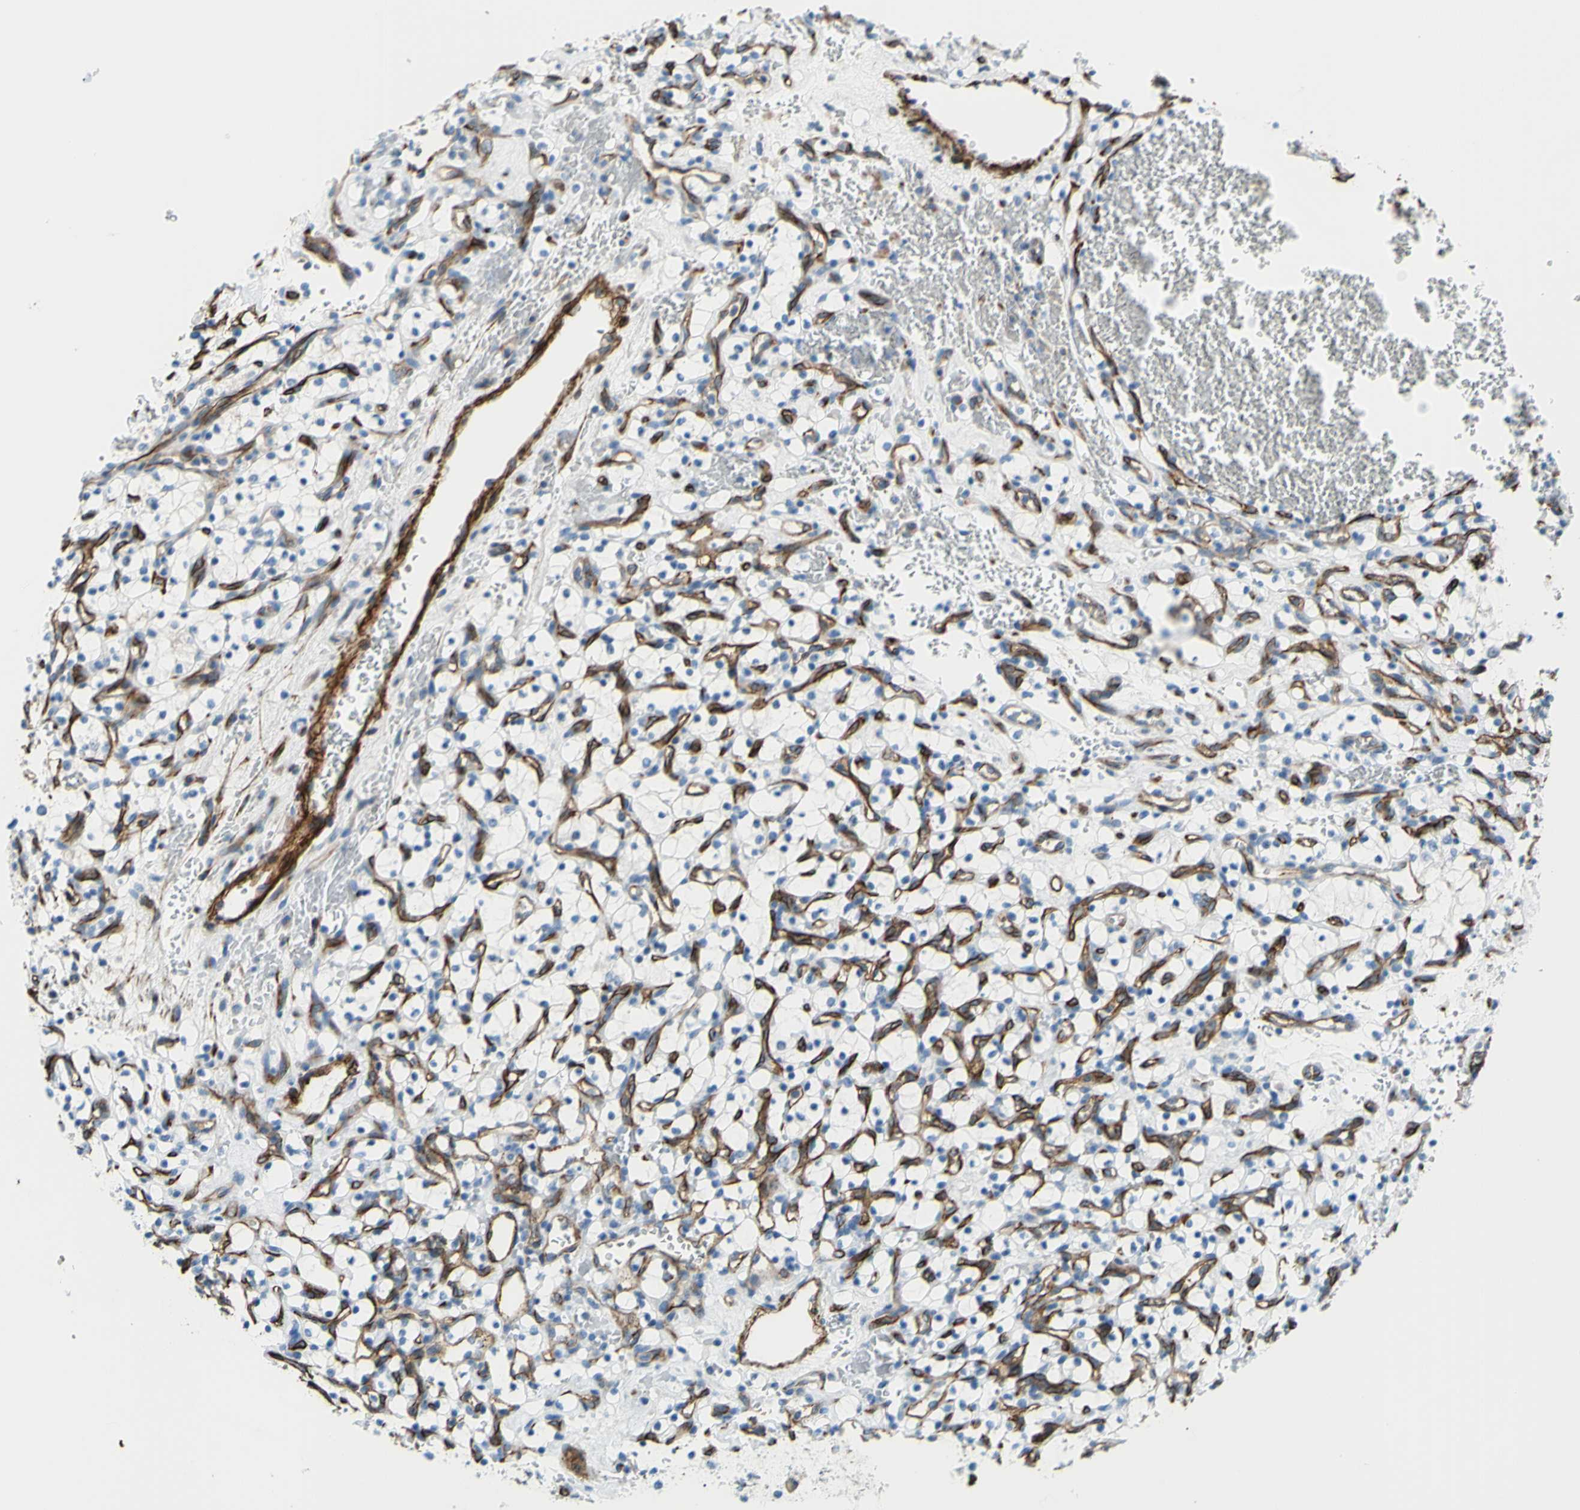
{"staining": {"intensity": "negative", "quantity": "none", "location": "none"}, "tissue": "renal cancer", "cell_type": "Tumor cells", "image_type": "cancer", "snomed": [{"axis": "morphology", "description": "Adenocarcinoma, NOS"}, {"axis": "topography", "description": "Kidney"}], "caption": "Immunohistochemical staining of renal cancer (adenocarcinoma) shows no significant expression in tumor cells. (Brightfield microscopy of DAB (3,3'-diaminobenzidine) immunohistochemistry at high magnification).", "gene": "PRRG2", "patient": {"sex": "female", "age": 69}}